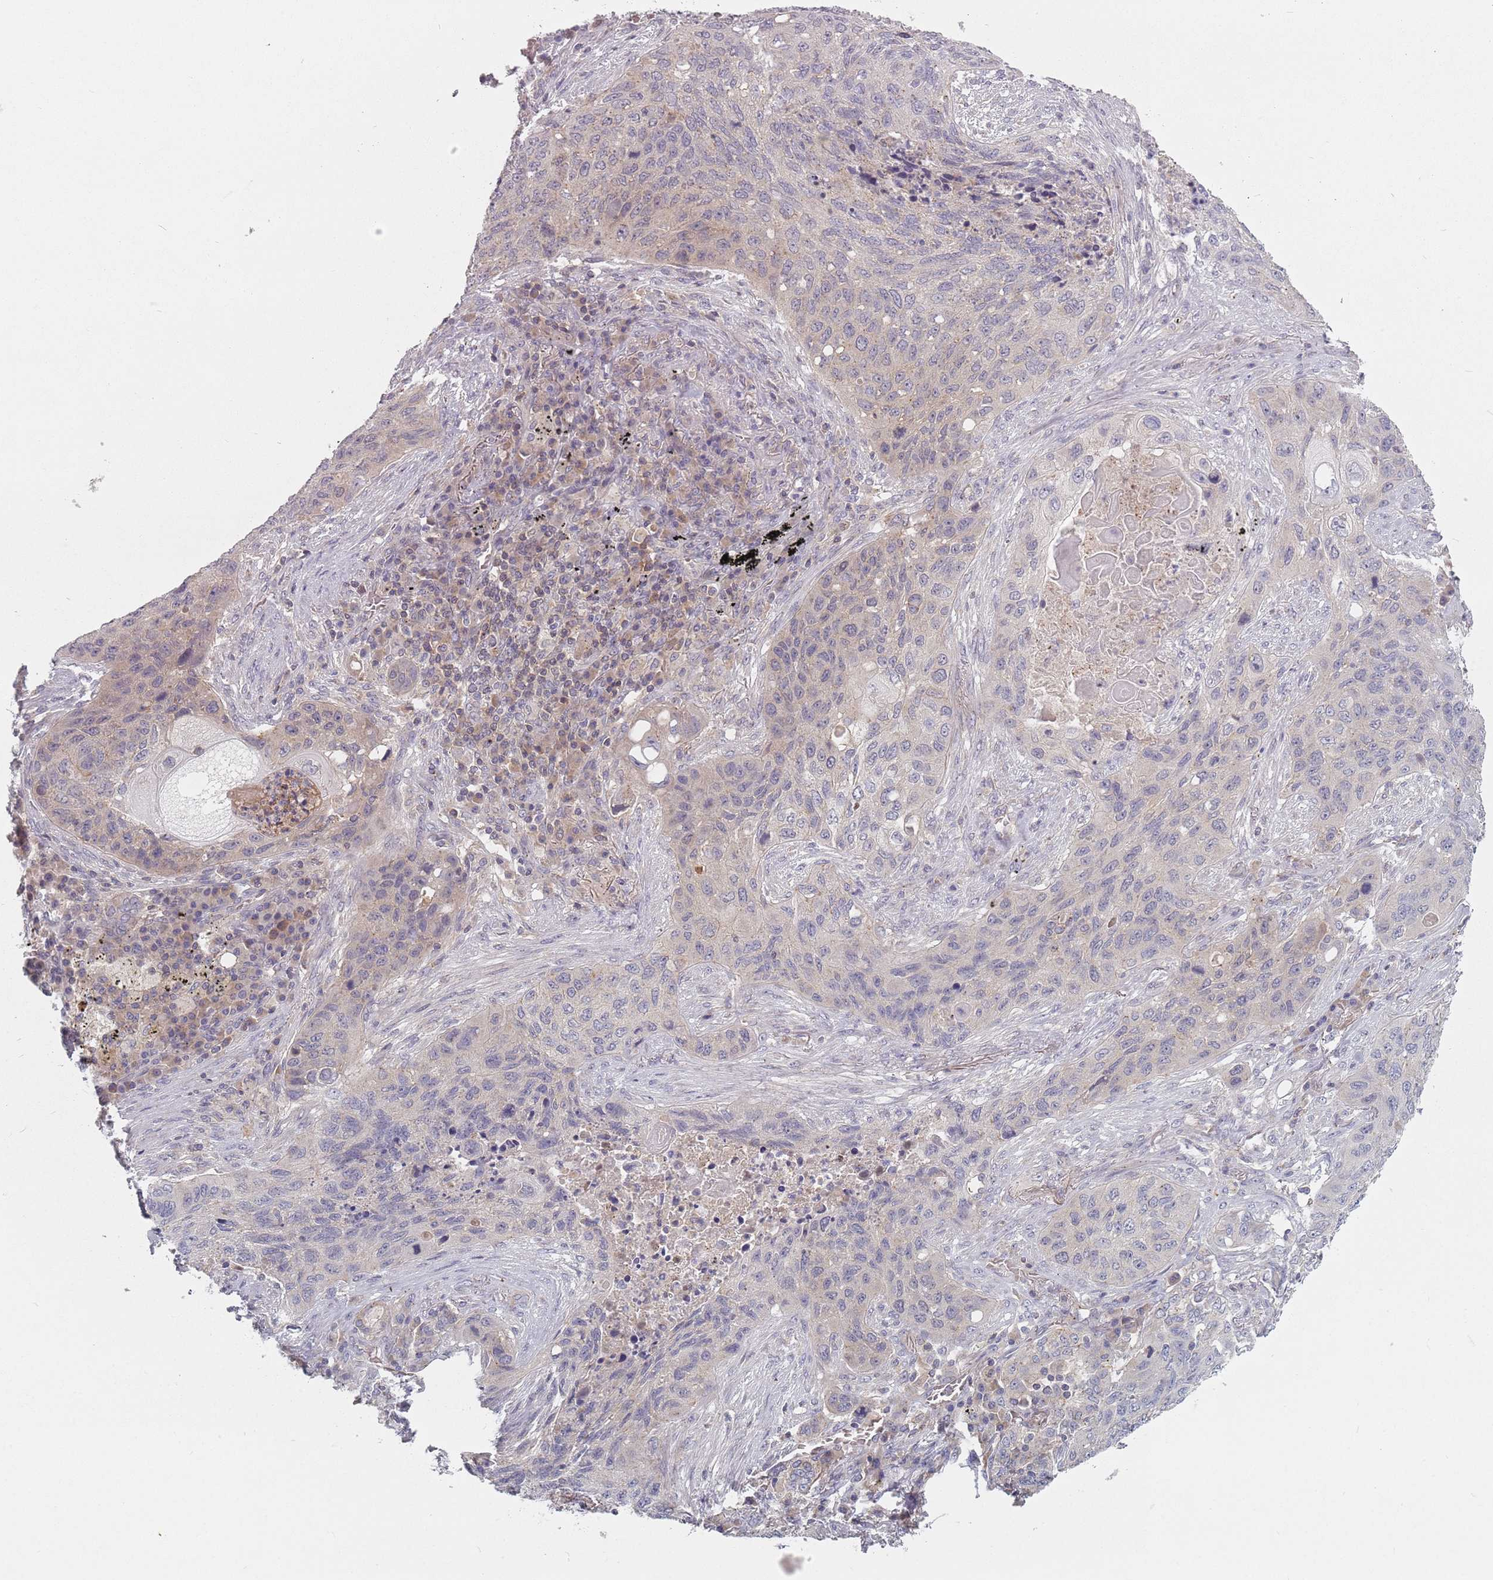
{"staining": {"intensity": "weak", "quantity": "25%-75%", "location": "cytoplasmic/membranous"}, "tissue": "lung cancer", "cell_type": "Tumor cells", "image_type": "cancer", "snomed": [{"axis": "morphology", "description": "Squamous cell carcinoma, NOS"}, {"axis": "topography", "description": "Lung"}], "caption": "This is a micrograph of immunohistochemistry staining of lung squamous cell carcinoma, which shows weak staining in the cytoplasmic/membranous of tumor cells.", "gene": "ASB13", "patient": {"sex": "female", "age": 63}}